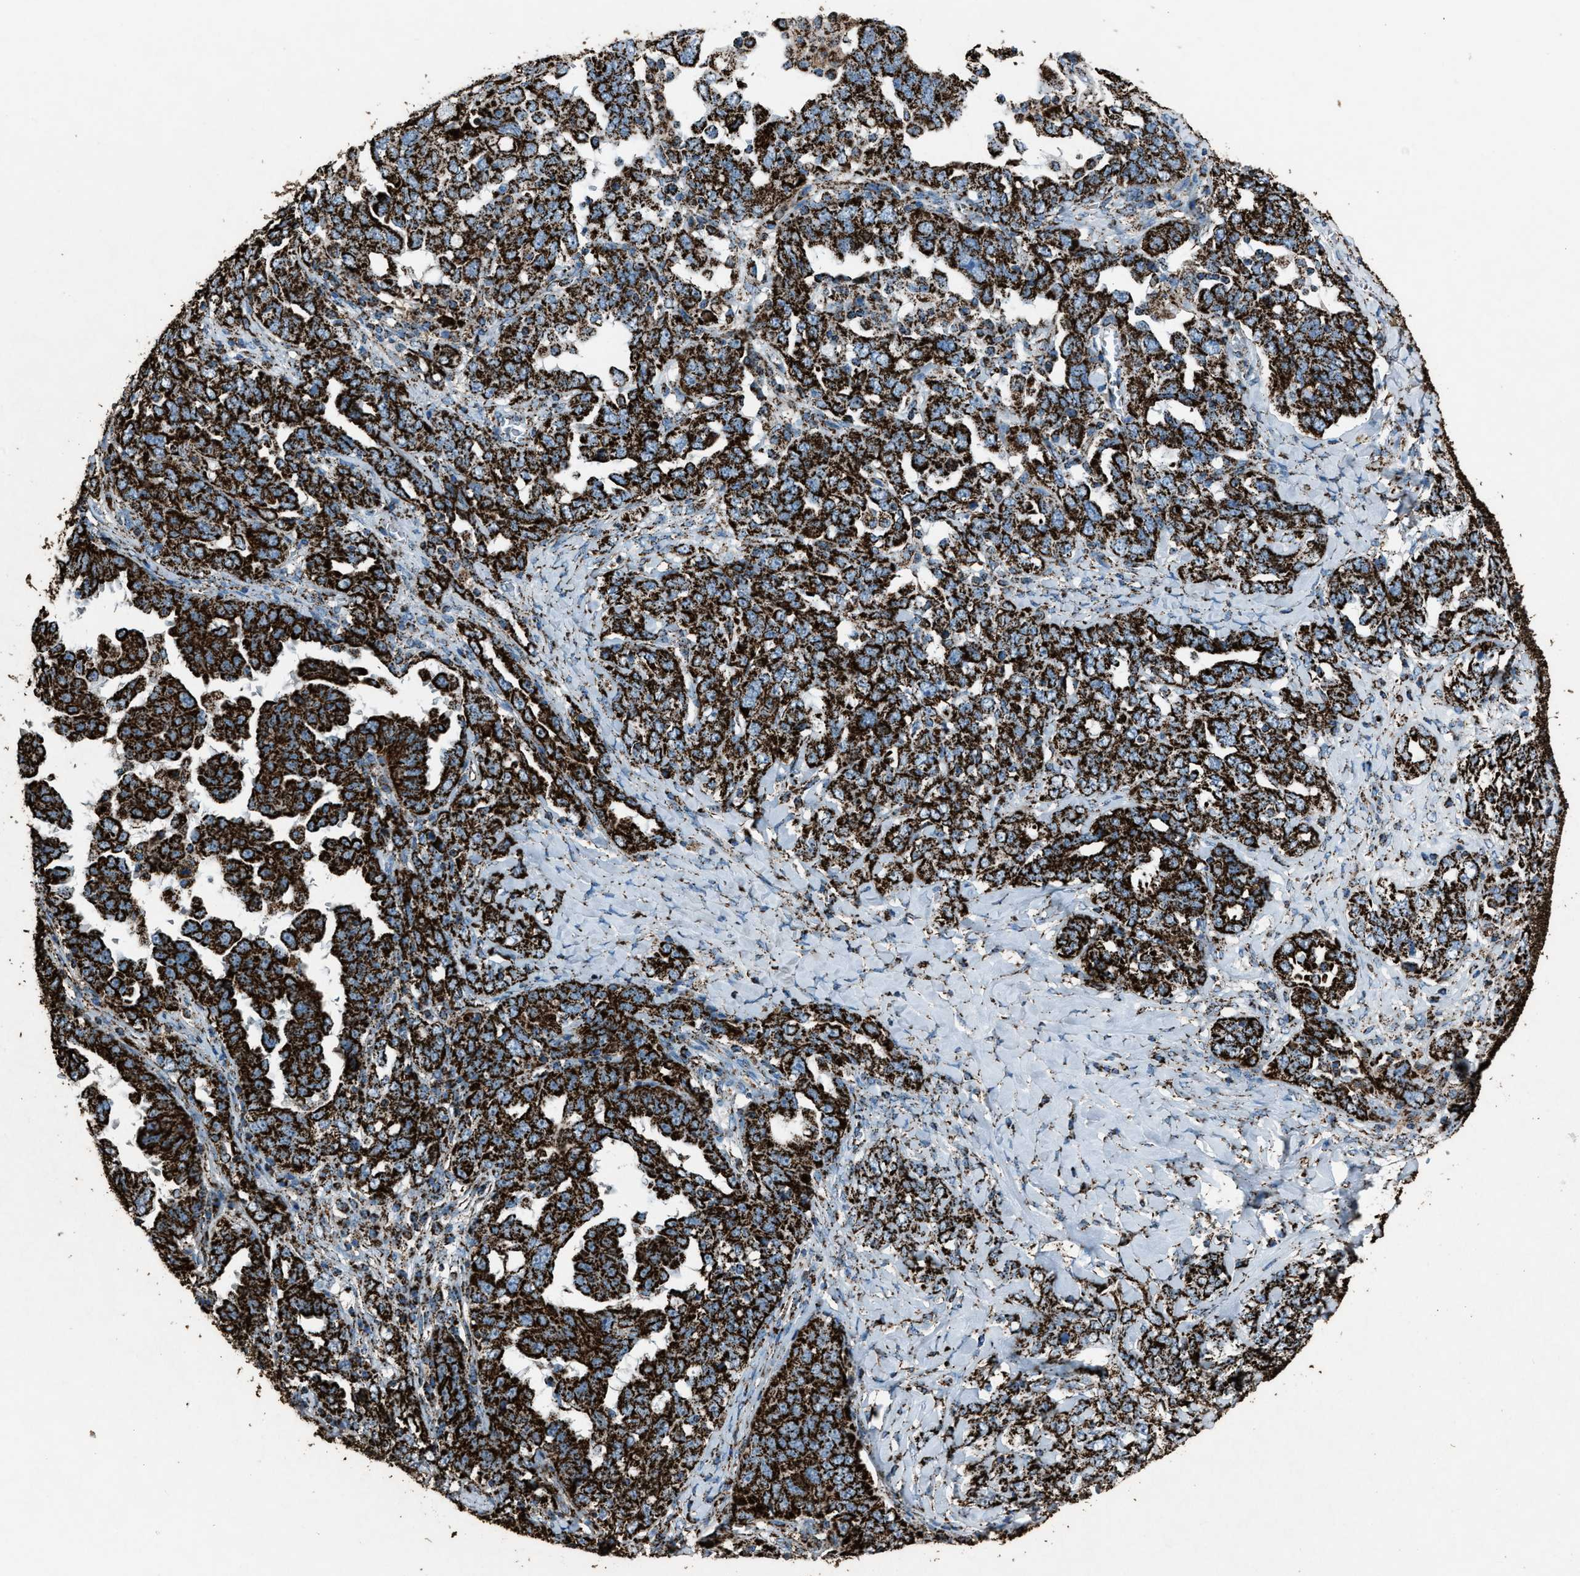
{"staining": {"intensity": "strong", "quantity": ">75%", "location": "cytoplasmic/membranous"}, "tissue": "ovarian cancer", "cell_type": "Tumor cells", "image_type": "cancer", "snomed": [{"axis": "morphology", "description": "Carcinoma, endometroid"}, {"axis": "topography", "description": "Ovary"}], "caption": "Protein analysis of ovarian cancer tissue reveals strong cytoplasmic/membranous staining in about >75% of tumor cells.", "gene": "MDH2", "patient": {"sex": "female", "age": 62}}